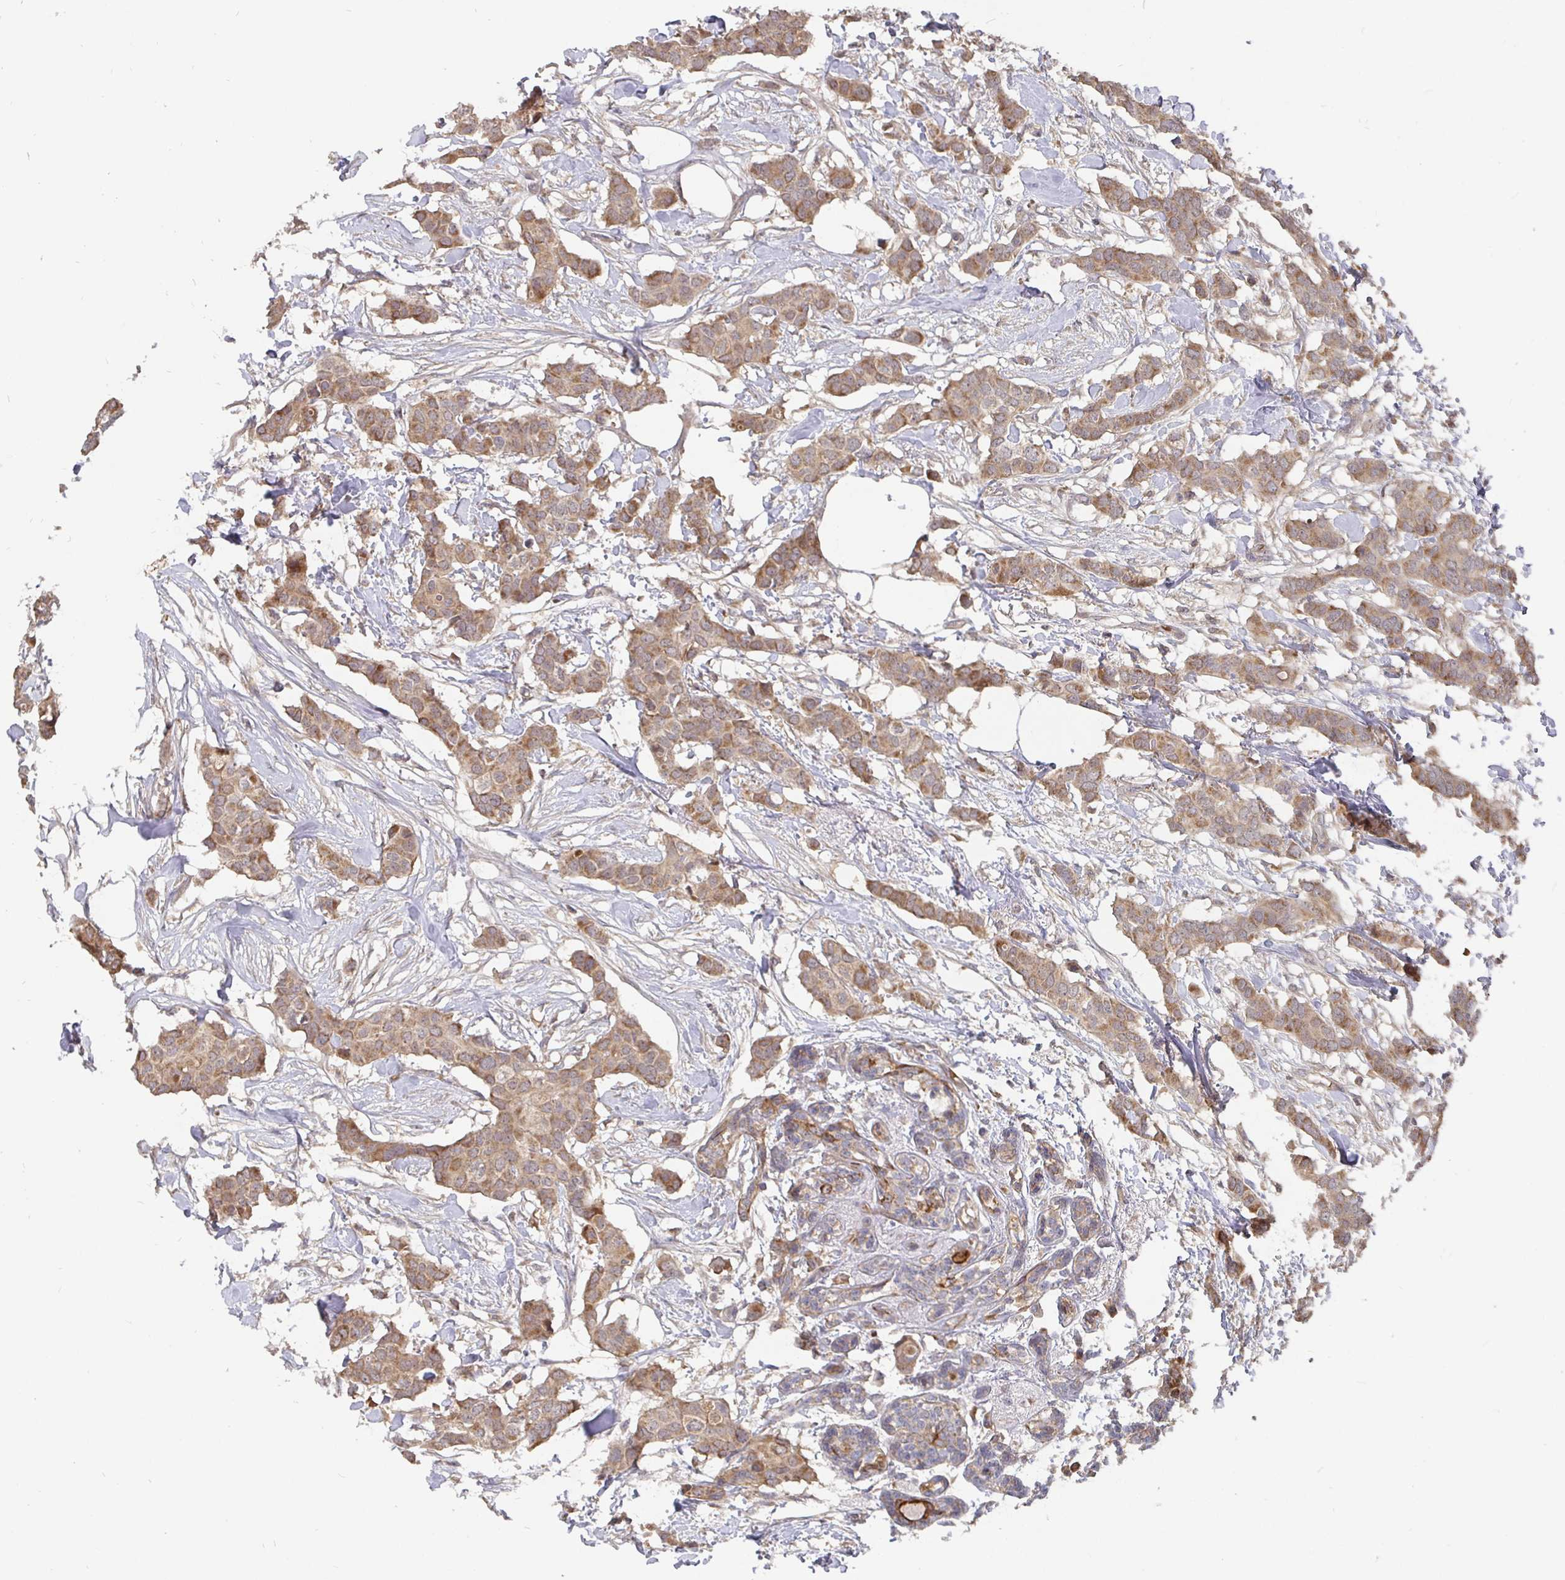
{"staining": {"intensity": "moderate", "quantity": ">75%", "location": "cytoplasmic/membranous"}, "tissue": "breast cancer", "cell_type": "Tumor cells", "image_type": "cancer", "snomed": [{"axis": "morphology", "description": "Duct carcinoma"}, {"axis": "topography", "description": "Breast"}], "caption": "This image shows immunohistochemistry (IHC) staining of human breast invasive ductal carcinoma, with medium moderate cytoplasmic/membranous staining in about >75% of tumor cells.", "gene": "PDF", "patient": {"sex": "female", "age": 62}}